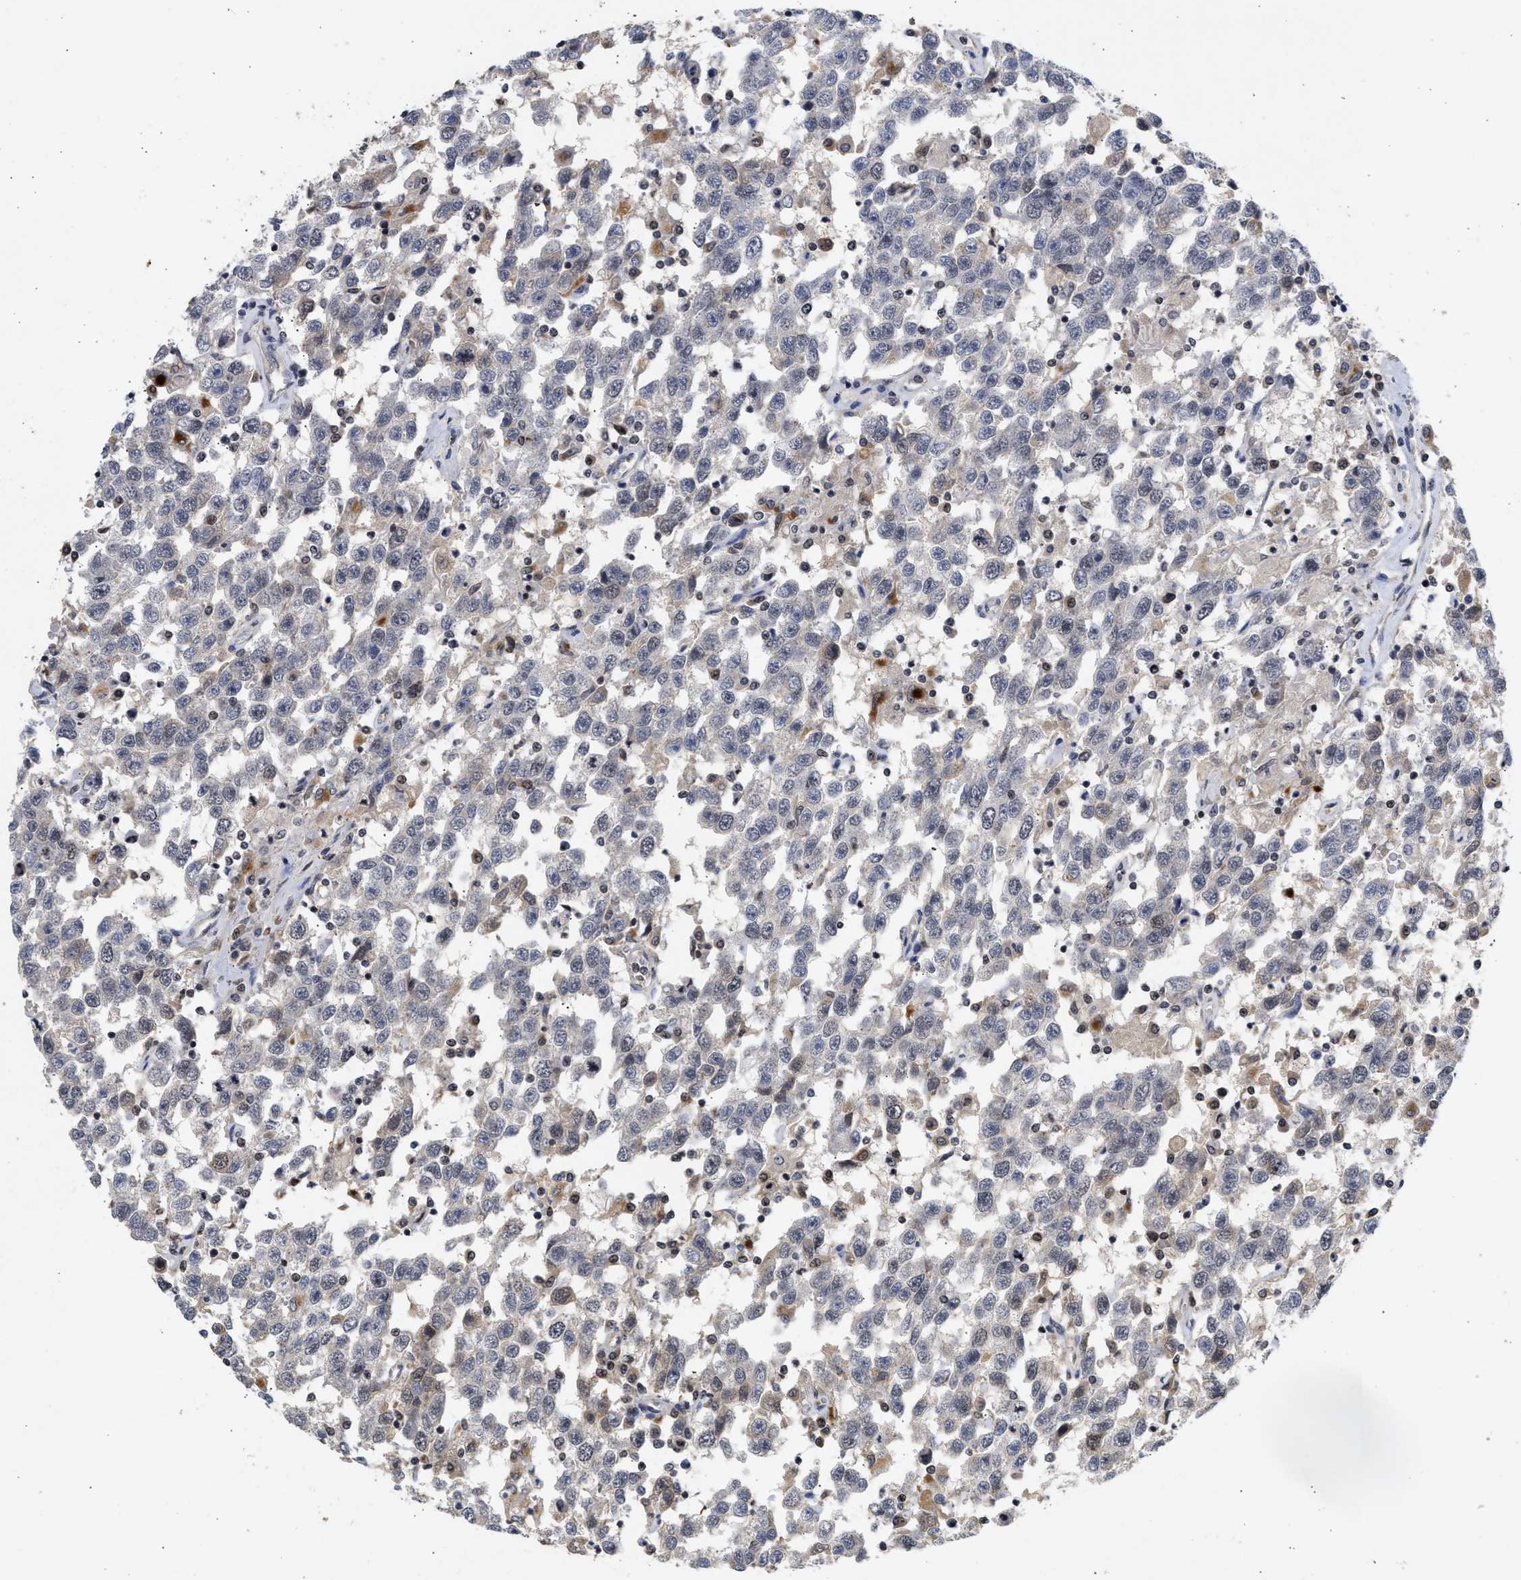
{"staining": {"intensity": "weak", "quantity": "<25%", "location": "cytoplasmic/membranous"}, "tissue": "testis cancer", "cell_type": "Tumor cells", "image_type": "cancer", "snomed": [{"axis": "morphology", "description": "Seminoma, NOS"}, {"axis": "topography", "description": "Testis"}], "caption": "Protein analysis of testis cancer exhibits no significant staining in tumor cells.", "gene": "ENSG00000142539", "patient": {"sex": "male", "age": 41}}